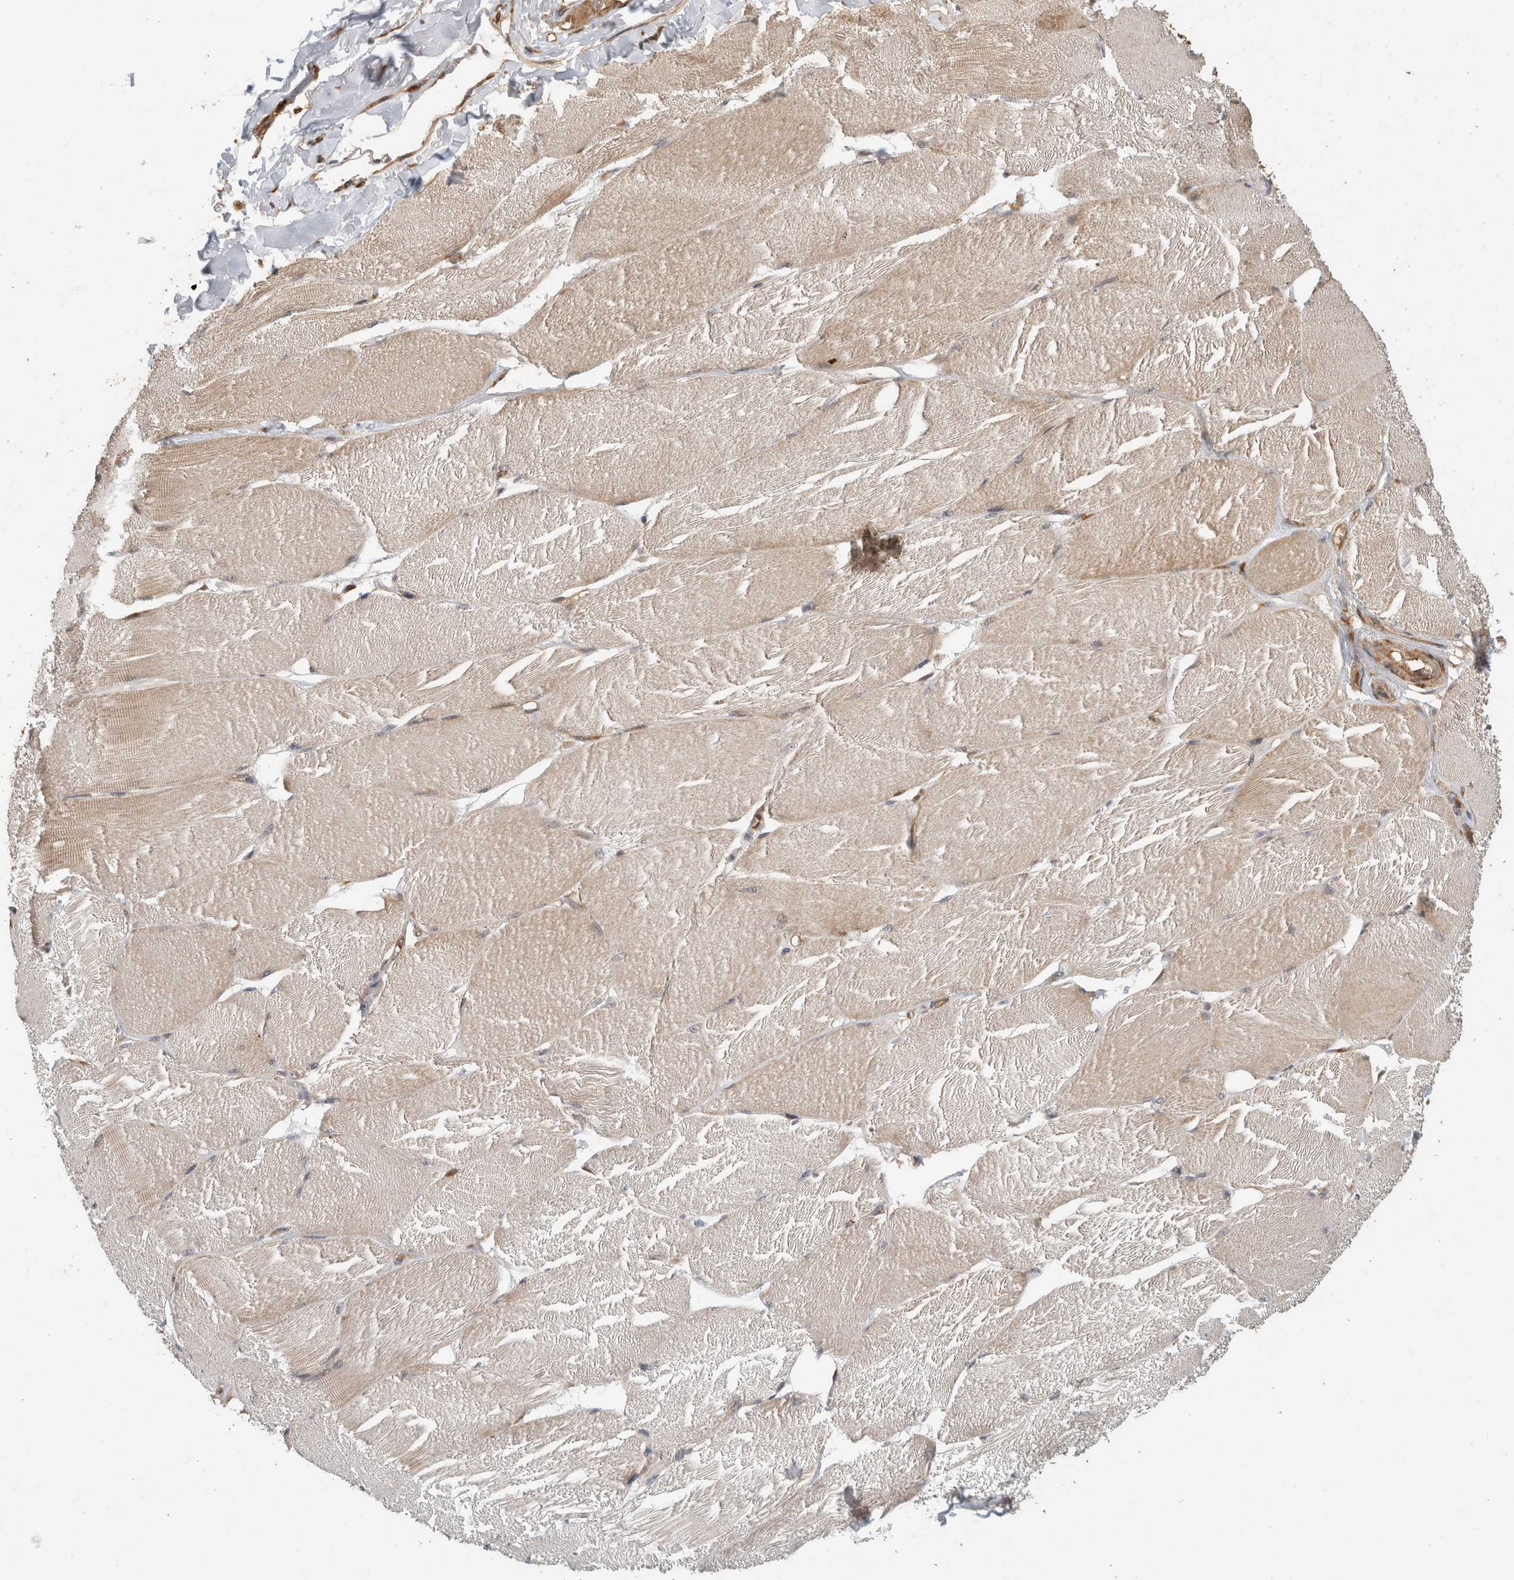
{"staining": {"intensity": "weak", "quantity": "25%-75%", "location": "cytoplasmic/membranous"}, "tissue": "skeletal muscle", "cell_type": "Myocytes", "image_type": "normal", "snomed": [{"axis": "morphology", "description": "Normal tissue, NOS"}, {"axis": "topography", "description": "Skin"}, {"axis": "topography", "description": "Skeletal muscle"}], "caption": "DAB (3,3'-diaminobenzidine) immunohistochemical staining of benign human skeletal muscle displays weak cytoplasmic/membranous protein expression in about 25%-75% of myocytes. (Stains: DAB (3,3'-diaminobenzidine) in brown, nuclei in blue, Microscopy: brightfield microscopy at high magnification).", "gene": "PCDHB15", "patient": {"sex": "male", "age": 83}}